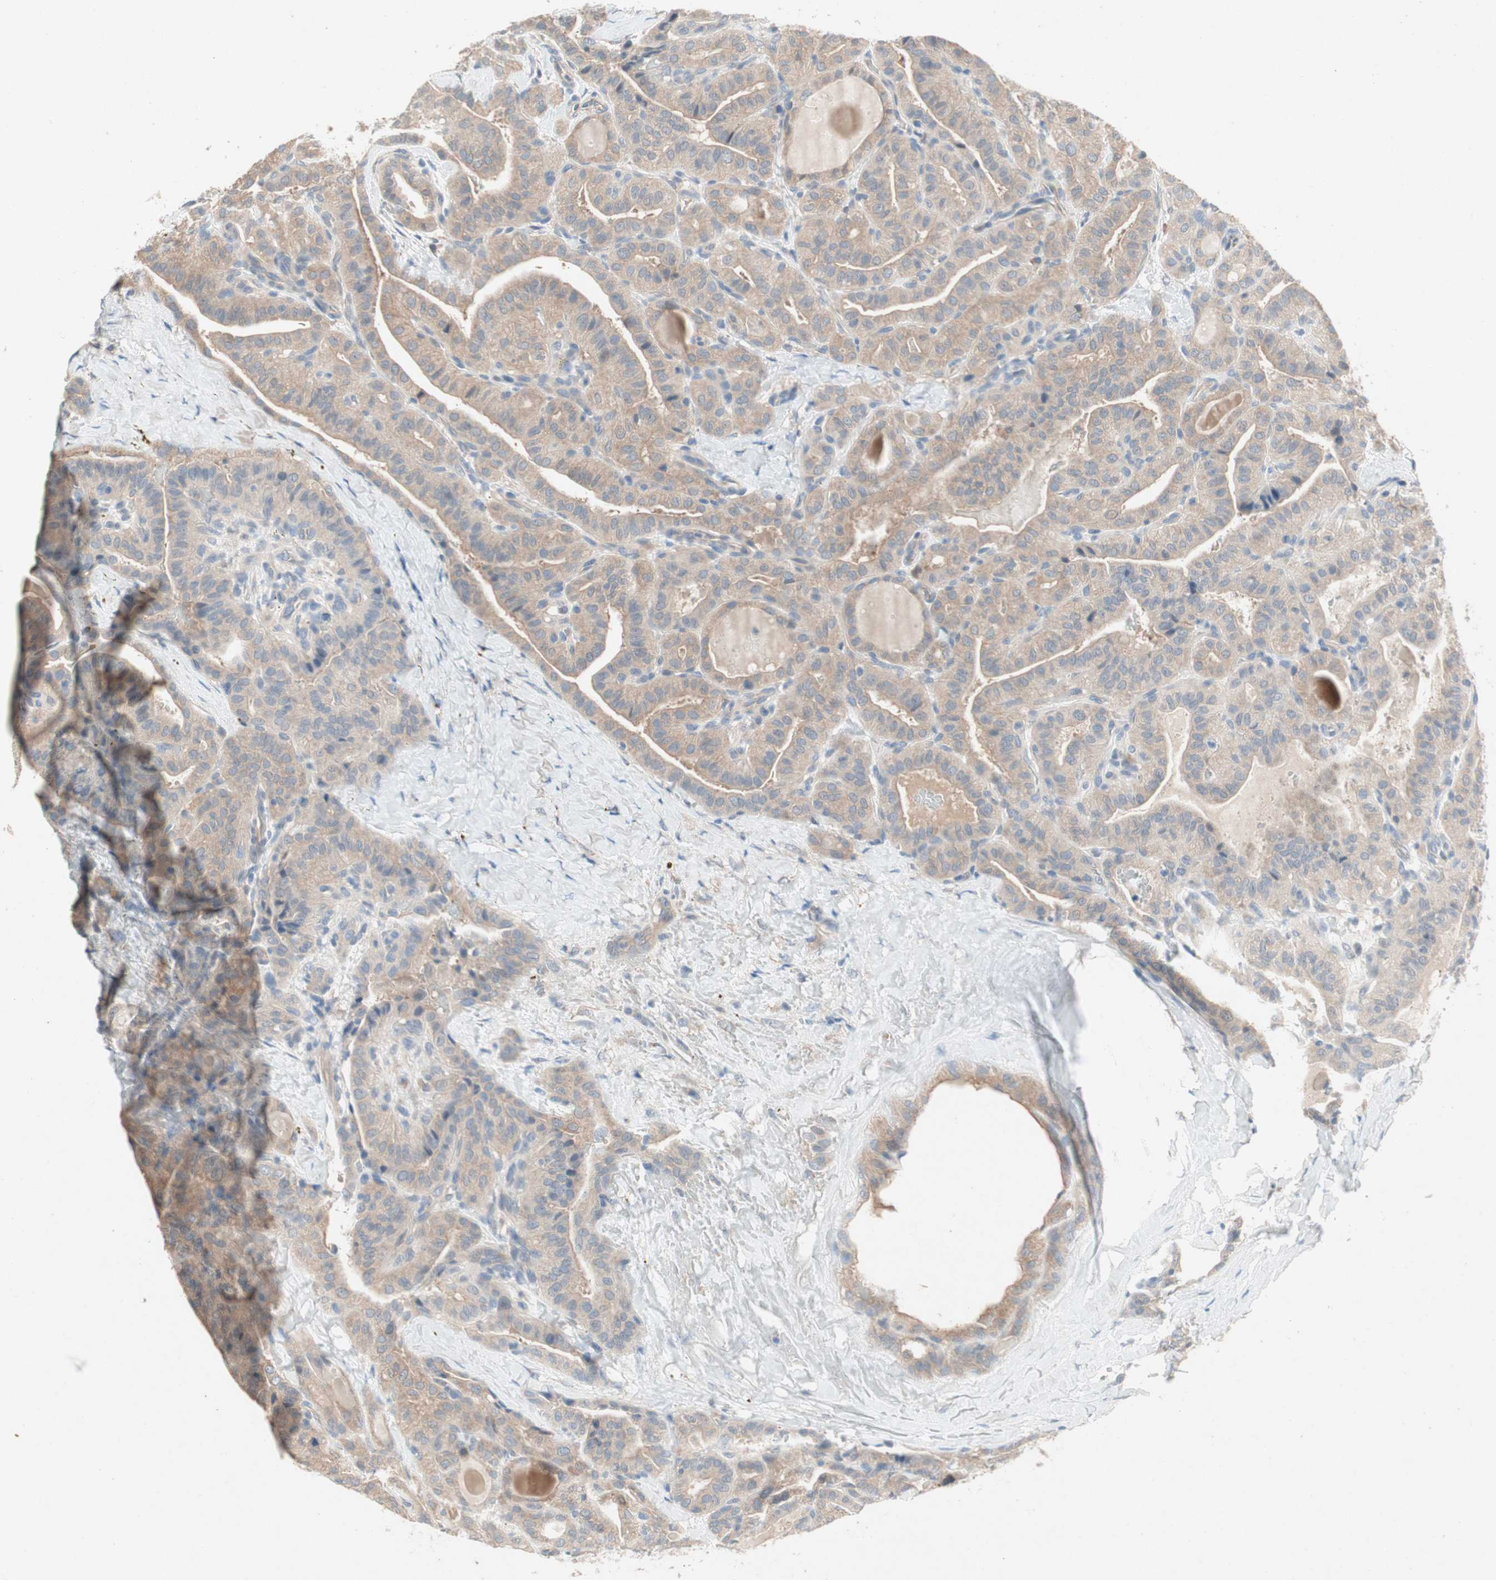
{"staining": {"intensity": "weak", "quantity": ">75%", "location": "cytoplasmic/membranous"}, "tissue": "thyroid cancer", "cell_type": "Tumor cells", "image_type": "cancer", "snomed": [{"axis": "morphology", "description": "Papillary adenocarcinoma, NOS"}, {"axis": "topography", "description": "Thyroid gland"}], "caption": "Papillary adenocarcinoma (thyroid) stained with a protein marker shows weak staining in tumor cells.", "gene": "NCLN", "patient": {"sex": "male", "age": 77}}